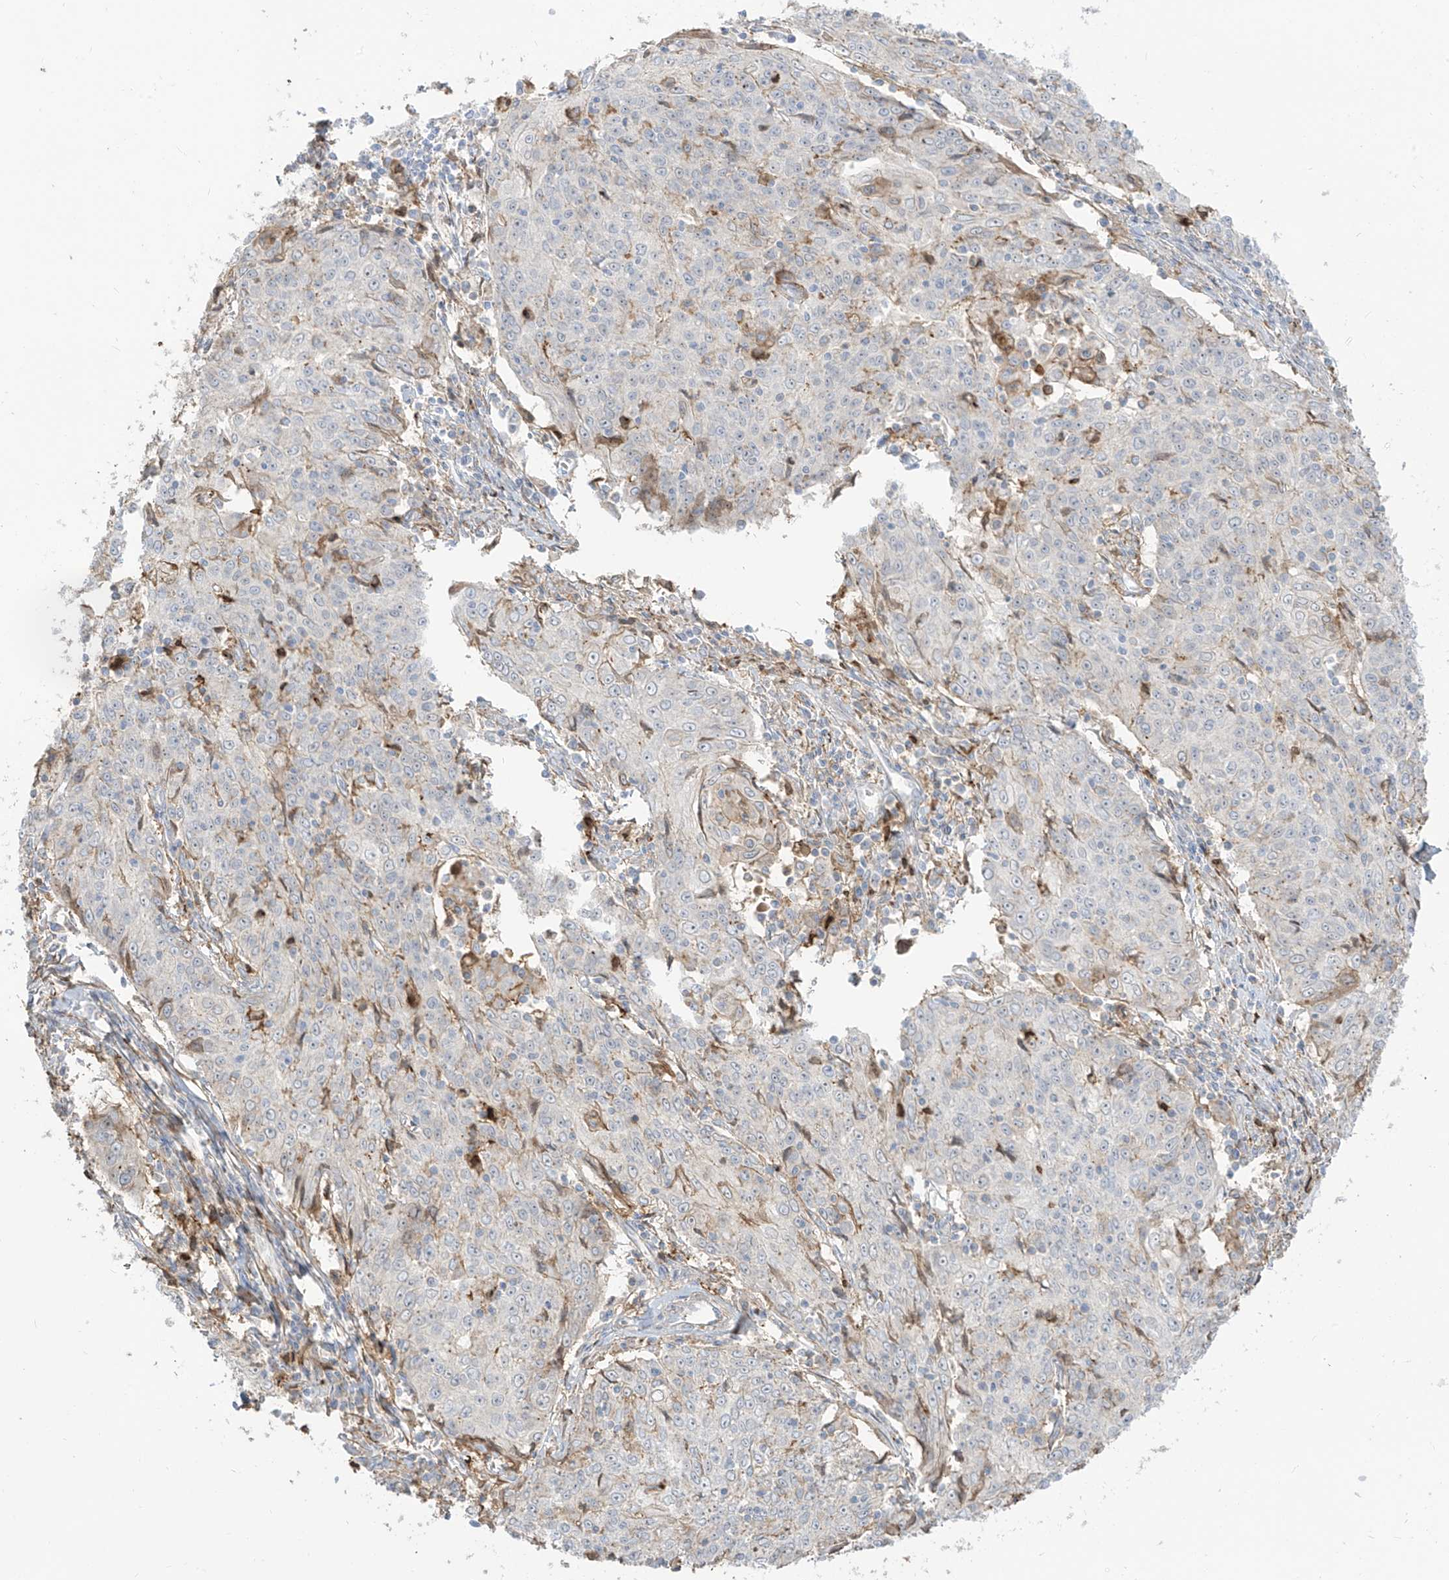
{"staining": {"intensity": "negative", "quantity": "none", "location": "none"}, "tissue": "cervical cancer", "cell_type": "Tumor cells", "image_type": "cancer", "snomed": [{"axis": "morphology", "description": "Squamous cell carcinoma, NOS"}, {"axis": "topography", "description": "Cervix"}], "caption": "Cervical cancer was stained to show a protein in brown. There is no significant expression in tumor cells. The staining is performed using DAB brown chromogen with nuclei counter-stained in using hematoxylin.", "gene": "ZGRF1", "patient": {"sex": "female", "age": 48}}